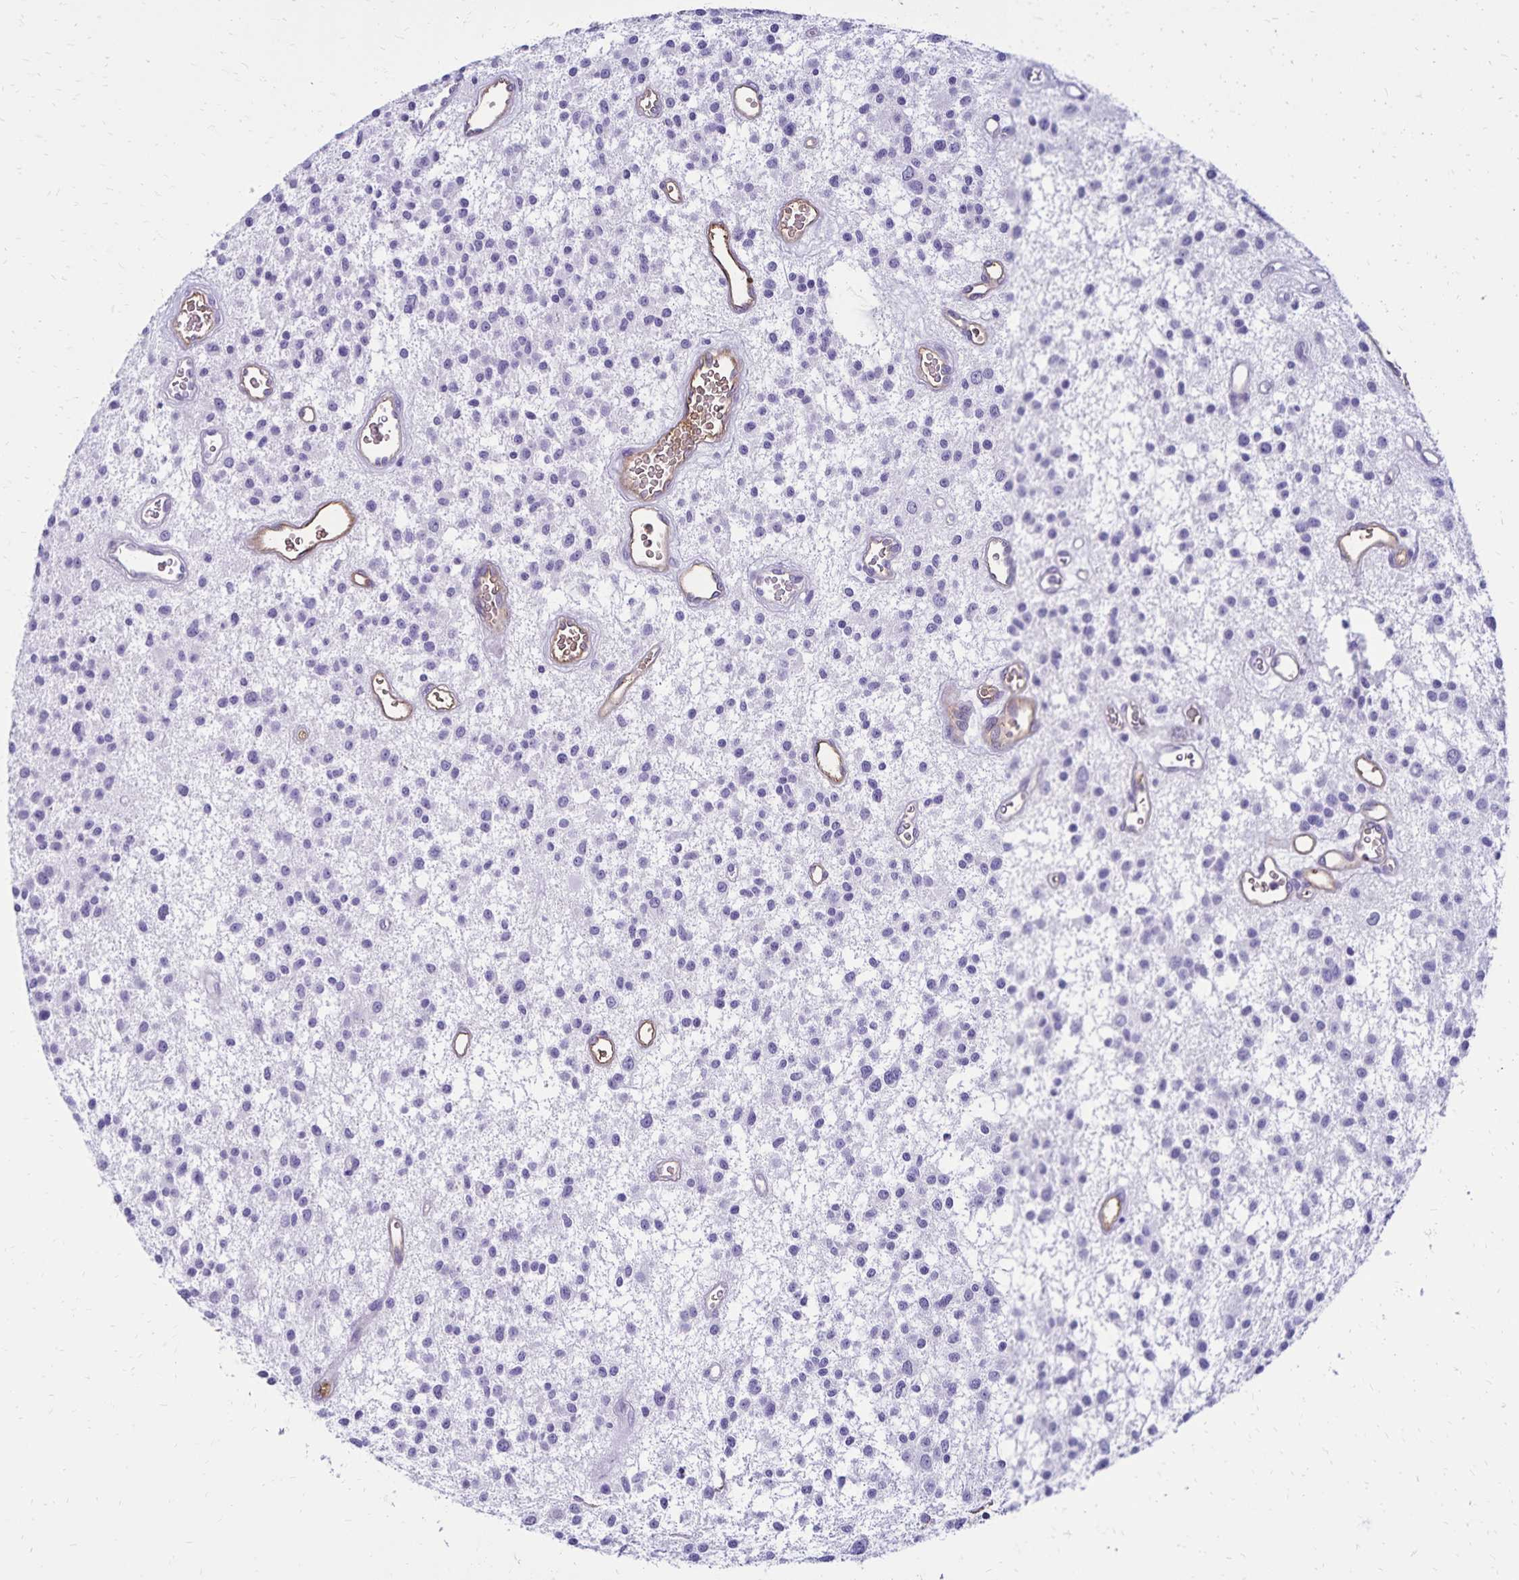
{"staining": {"intensity": "negative", "quantity": "none", "location": "none"}, "tissue": "glioma", "cell_type": "Tumor cells", "image_type": "cancer", "snomed": [{"axis": "morphology", "description": "Glioma, malignant, Low grade"}, {"axis": "topography", "description": "Brain"}], "caption": "There is no significant positivity in tumor cells of glioma. (Brightfield microscopy of DAB (3,3'-diaminobenzidine) immunohistochemistry at high magnification).", "gene": "CD27", "patient": {"sex": "male", "age": 43}}